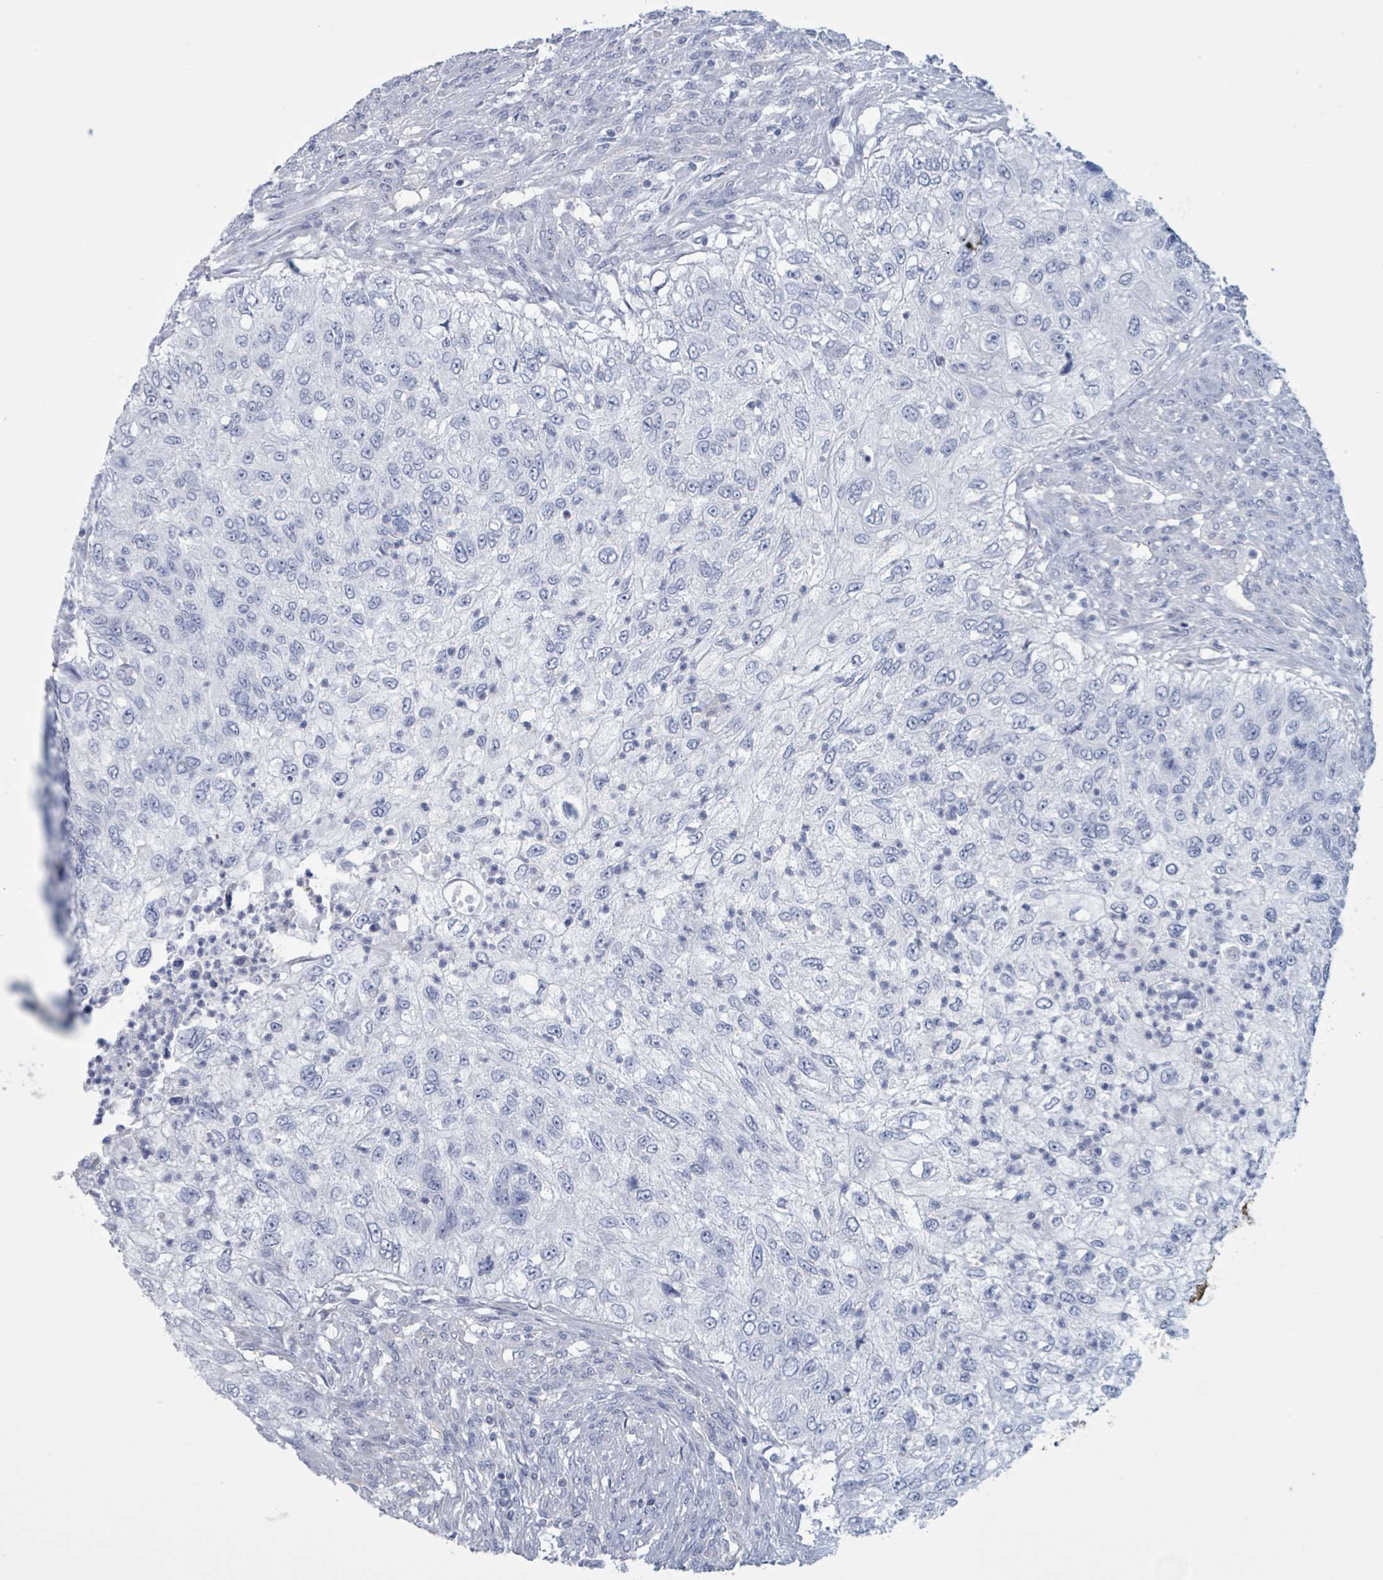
{"staining": {"intensity": "negative", "quantity": "none", "location": "none"}, "tissue": "urothelial cancer", "cell_type": "Tumor cells", "image_type": "cancer", "snomed": [{"axis": "morphology", "description": "Urothelial carcinoma, High grade"}, {"axis": "topography", "description": "Urinary bladder"}], "caption": "DAB (3,3'-diaminobenzidine) immunohistochemical staining of high-grade urothelial carcinoma shows no significant positivity in tumor cells.", "gene": "CT45A5", "patient": {"sex": "female", "age": 60}}